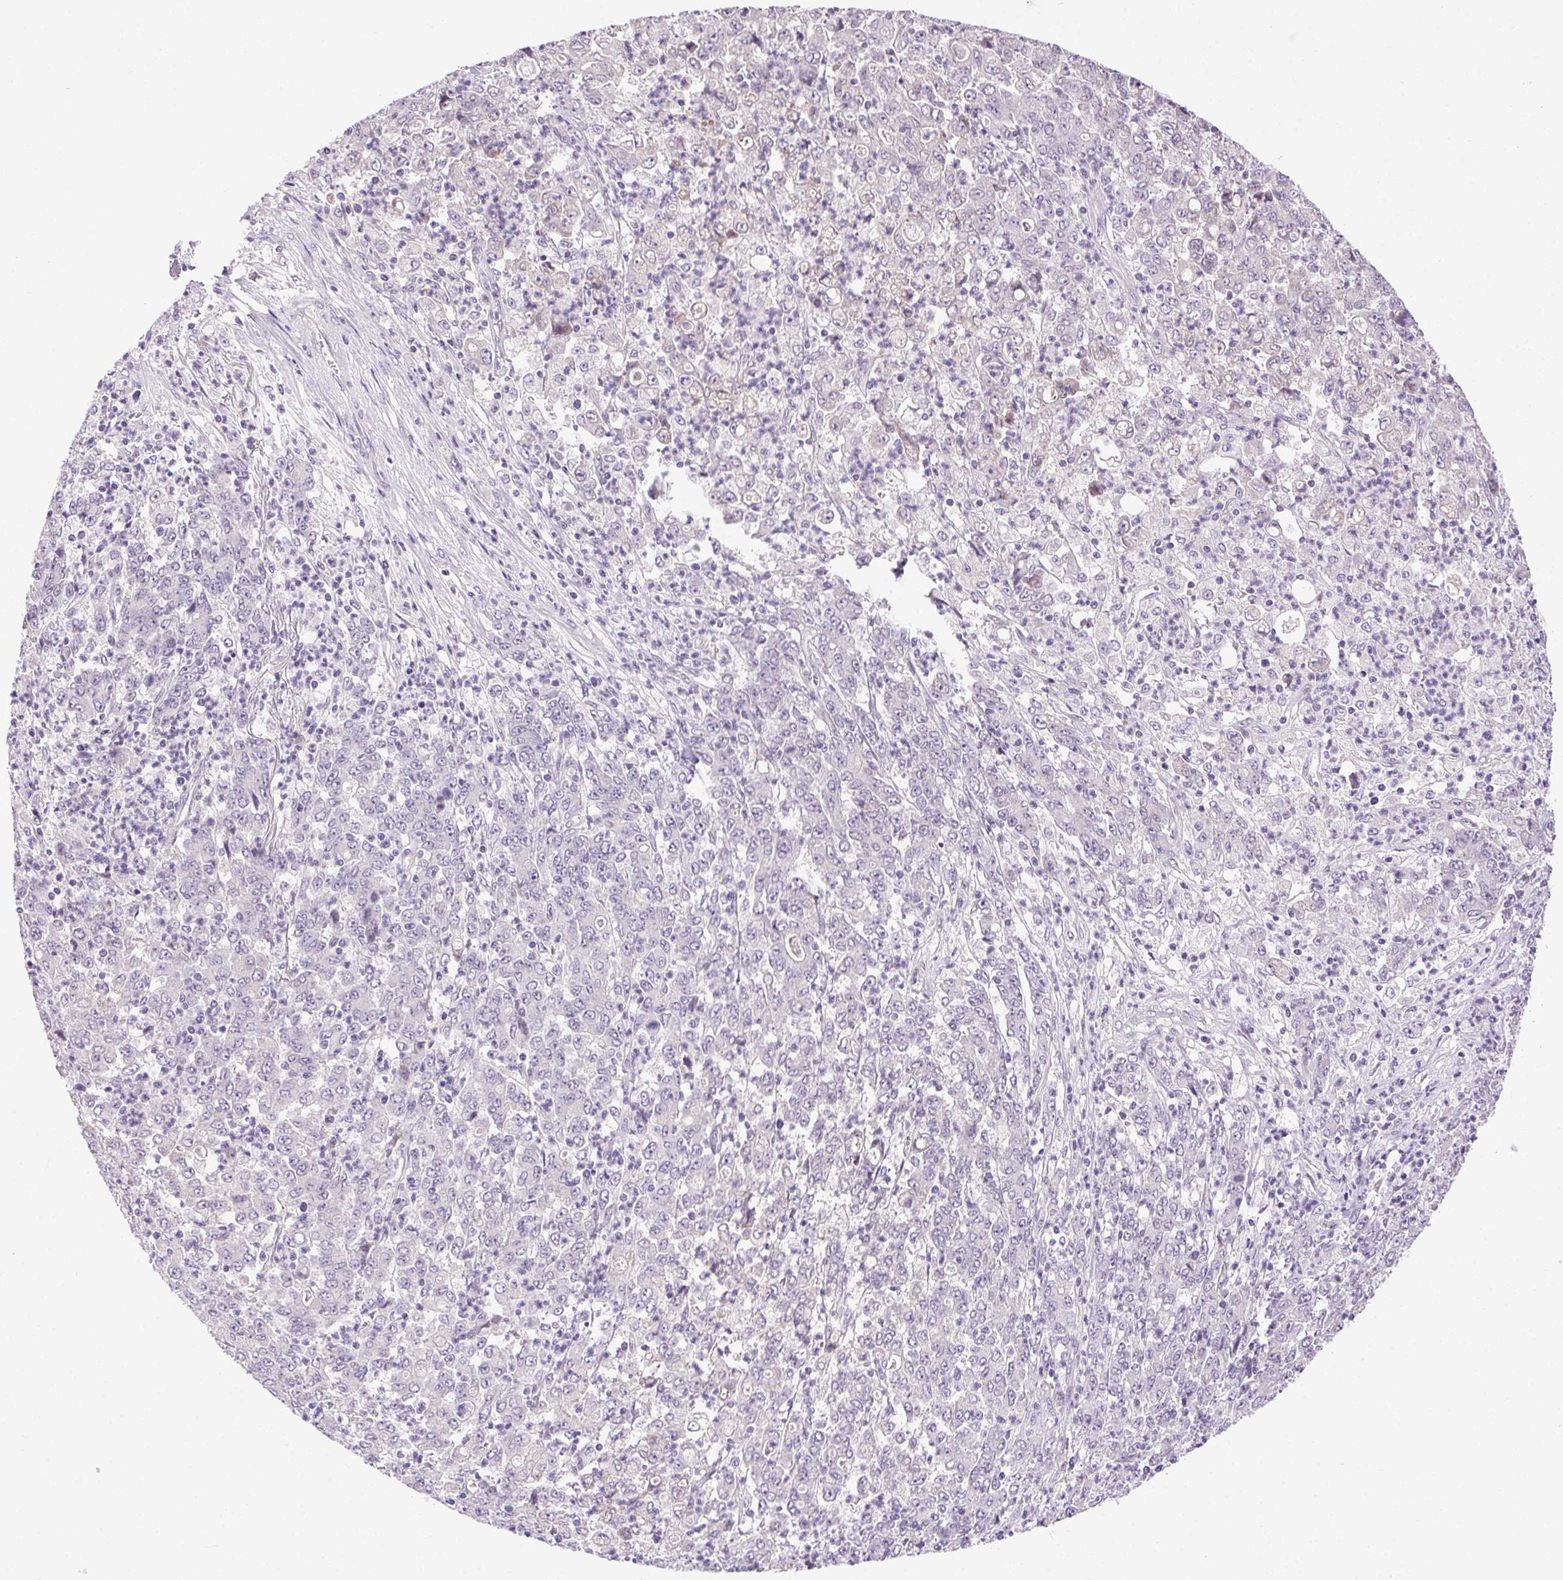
{"staining": {"intensity": "negative", "quantity": "none", "location": "none"}, "tissue": "stomach cancer", "cell_type": "Tumor cells", "image_type": "cancer", "snomed": [{"axis": "morphology", "description": "Adenocarcinoma, NOS"}, {"axis": "topography", "description": "Stomach, lower"}], "caption": "Human stomach cancer (adenocarcinoma) stained for a protein using immunohistochemistry displays no staining in tumor cells.", "gene": "SYT11", "patient": {"sex": "female", "age": 71}}